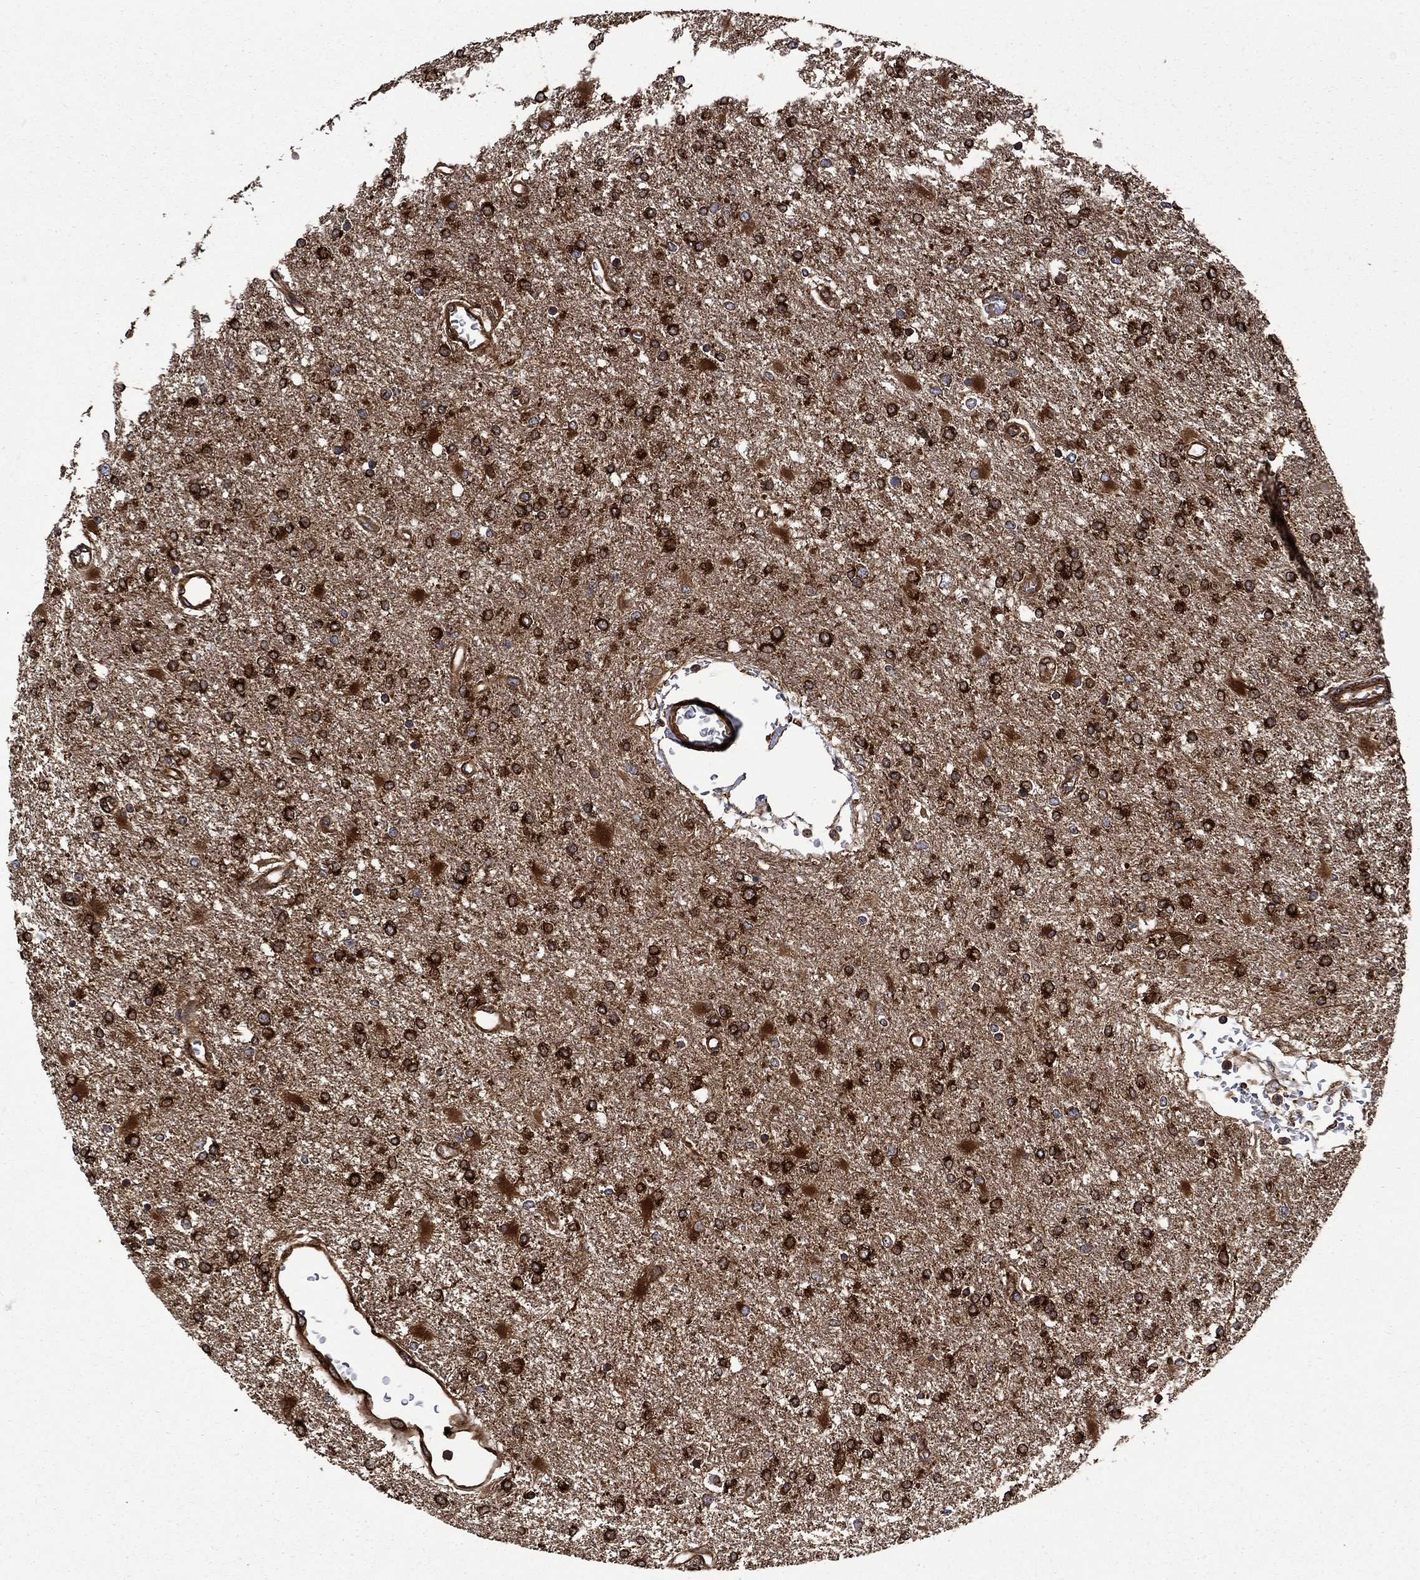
{"staining": {"intensity": "strong", "quantity": ">75%", "location": "cytoplasmic/membranous"}, "tissue": "glioma", "cell_type": "Tumor cells", "image_type": "cancer", "snomed": [{"axis": "morphology", "description": "Glioma, malignant, High grade"}, {"axis": "topography", "description": "Cerebral cortex"}], "caption": "This image shows malignant glioma (high-grade) stained with immunohistochemistry (IHC) to label a protein in brown. The cytoplasmic/membranous of tumor cells show strong positivity for the protein. Nuclei are counter-stained blue.", "gene": "CUTC", "patient": {"sex": "male", "age": 79}}